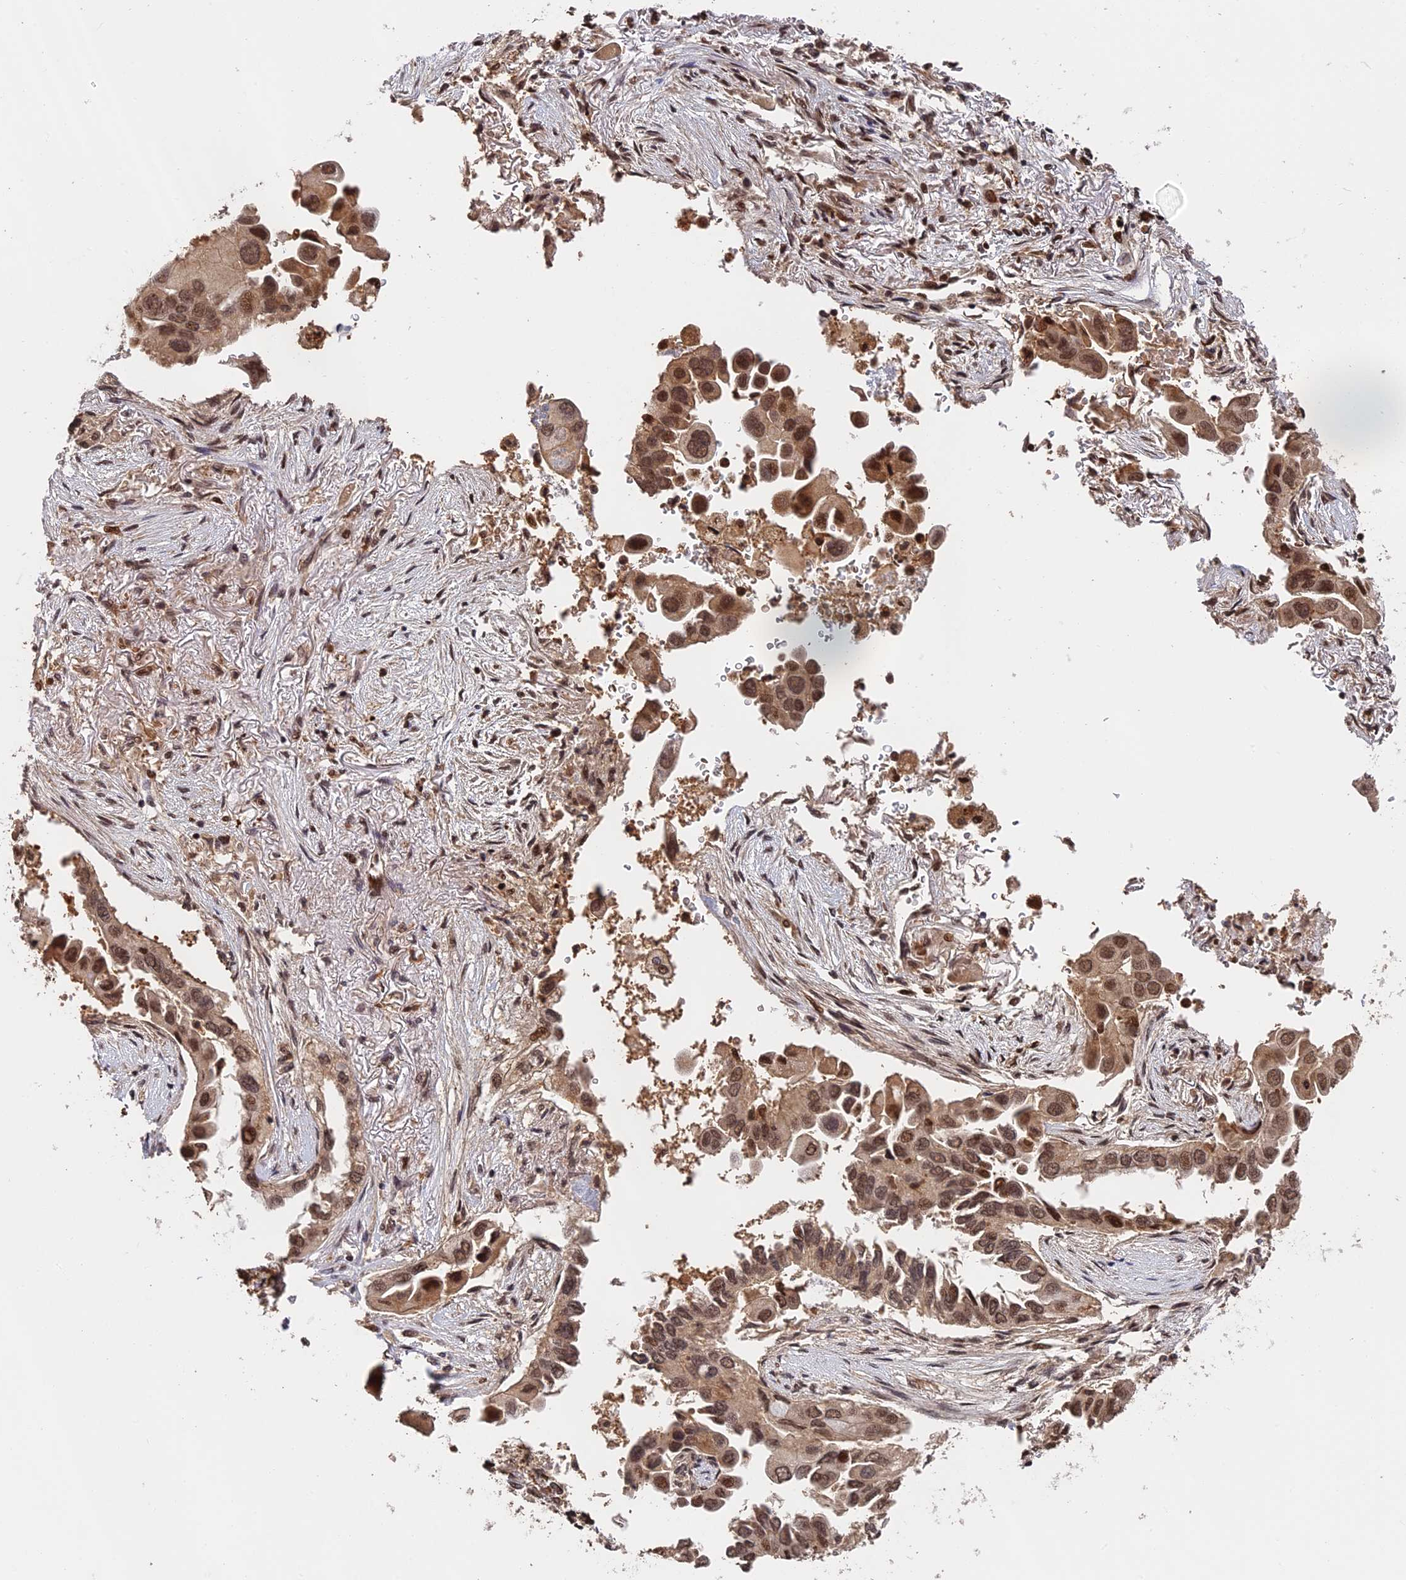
{"staining": {"intensity": "moderate", "quantity": ">75%", "location": "cytoplasmic/membranous,nuclear"}, "tissue": "lung cancer", "cell_type": "Tumor cells", "image_type": "cancer", "snomed": [{"axis": "morphology", "description": "Adenocarcinoma, NOS"}, {"axis": "topography", "description": "Lung"}], "caption": "This photomicrograph exhibits immunohistochemistry (IHC) staining of human lung cancer (adenocarcinoma), with medium moderate cytoplasmic/membranous and nuclear expression in approximately >75% of tumor cells.", "gene": "OSBPL1A", "patient": {"sex": "female", "age": 76}}